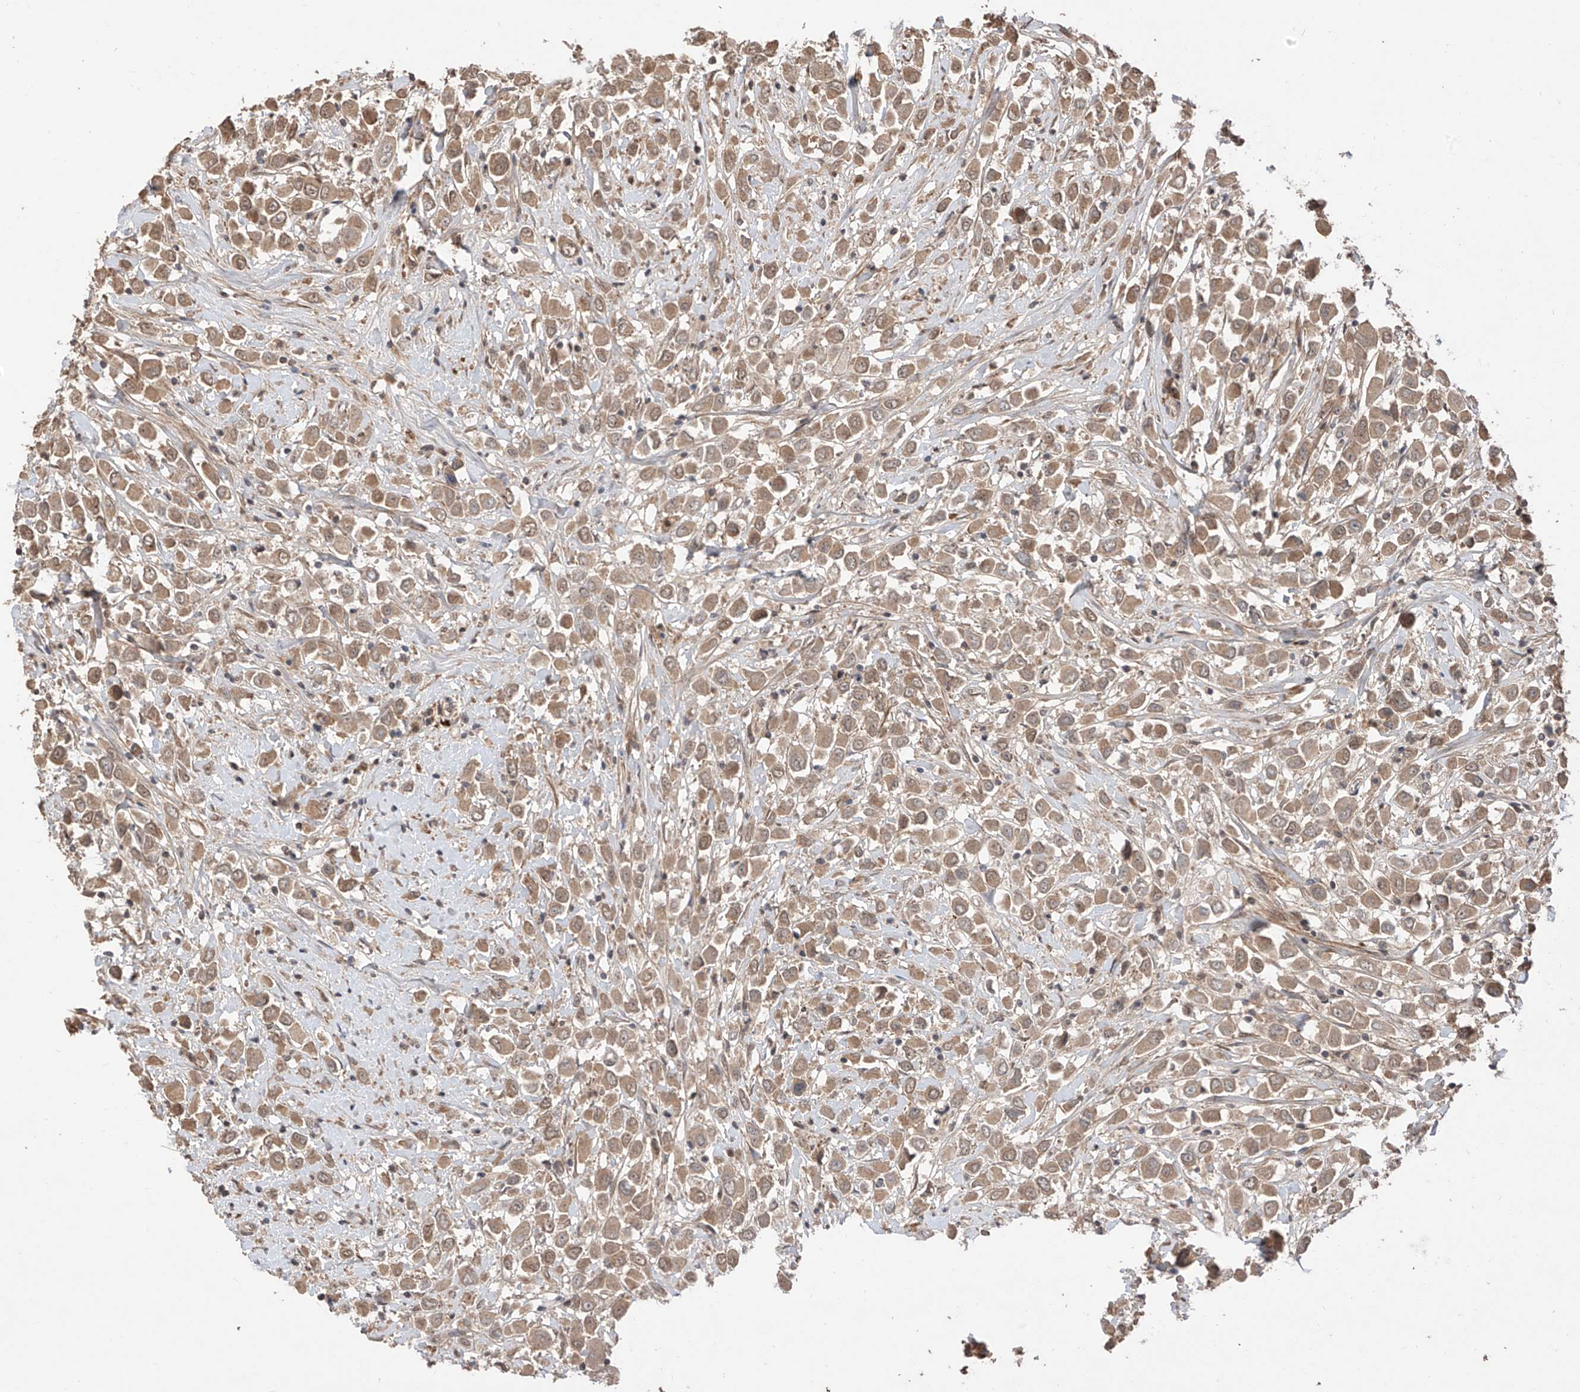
{"staining": {"intensity": "moderate", "quantity": ">75%", "location": "cytoplasmic/membranous,nuclear"}, "tissue": "breast cancer", "cell_type": "Tumor cells", "image_type": "cancer", "snomed": [{"axis": "morphology", "description": "Duct carcinoma"}, {"axis": "topography", "description": "Breast"}], "caption": "Tumor cells reveal medium levels of moderate cytoplasmic/membranous and nuclear positivity in about >75% of cells in breast infiltrating ductal carcinoma. The protein of interest is shown in brown color, while the nuclei are stained blue.", "gene": "LATS1", "patient": {"sex": "female", "age": 61}}